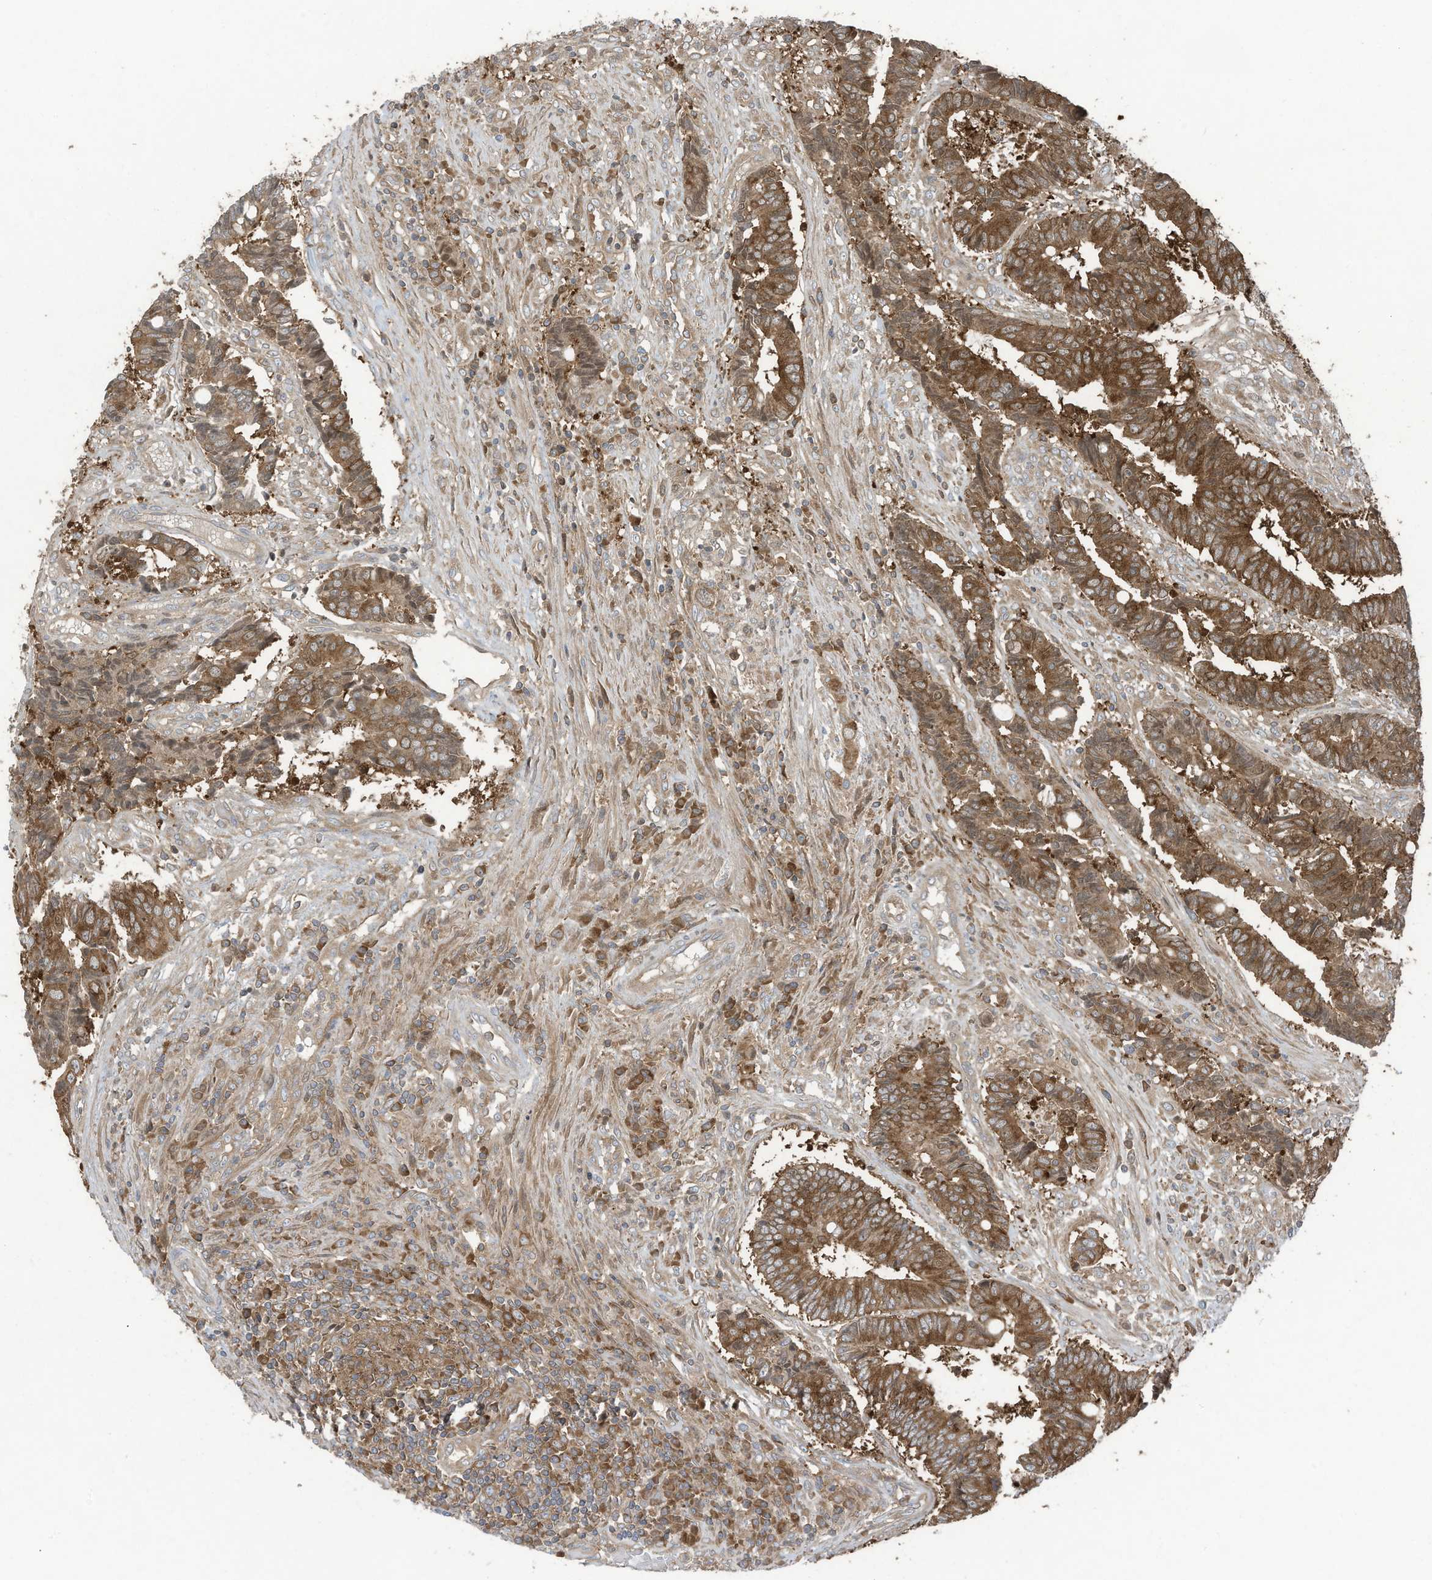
{"staining": {"intensity": "moderate", "quantity": ">75%", "location": "cytoplasmic/membranous"}, "tissue": "colorectal cancer", "cell_type": "Tumor cells", "image_type": "cancer", "snomed": [{"axis": "morphology", "description": "Adenocarcinoma, NOS"}, {"axis": "topography", "description": "Rectum"}], "caption": "Adenocarcinoma (colorectal) was stained to show a protein in brown. There is medium levels of moderate cytoplasmic/membranous expression in approximately >75% of tumor cells.", "gene": "OLA1", "patient": {"sex": "male", "age": 84}}